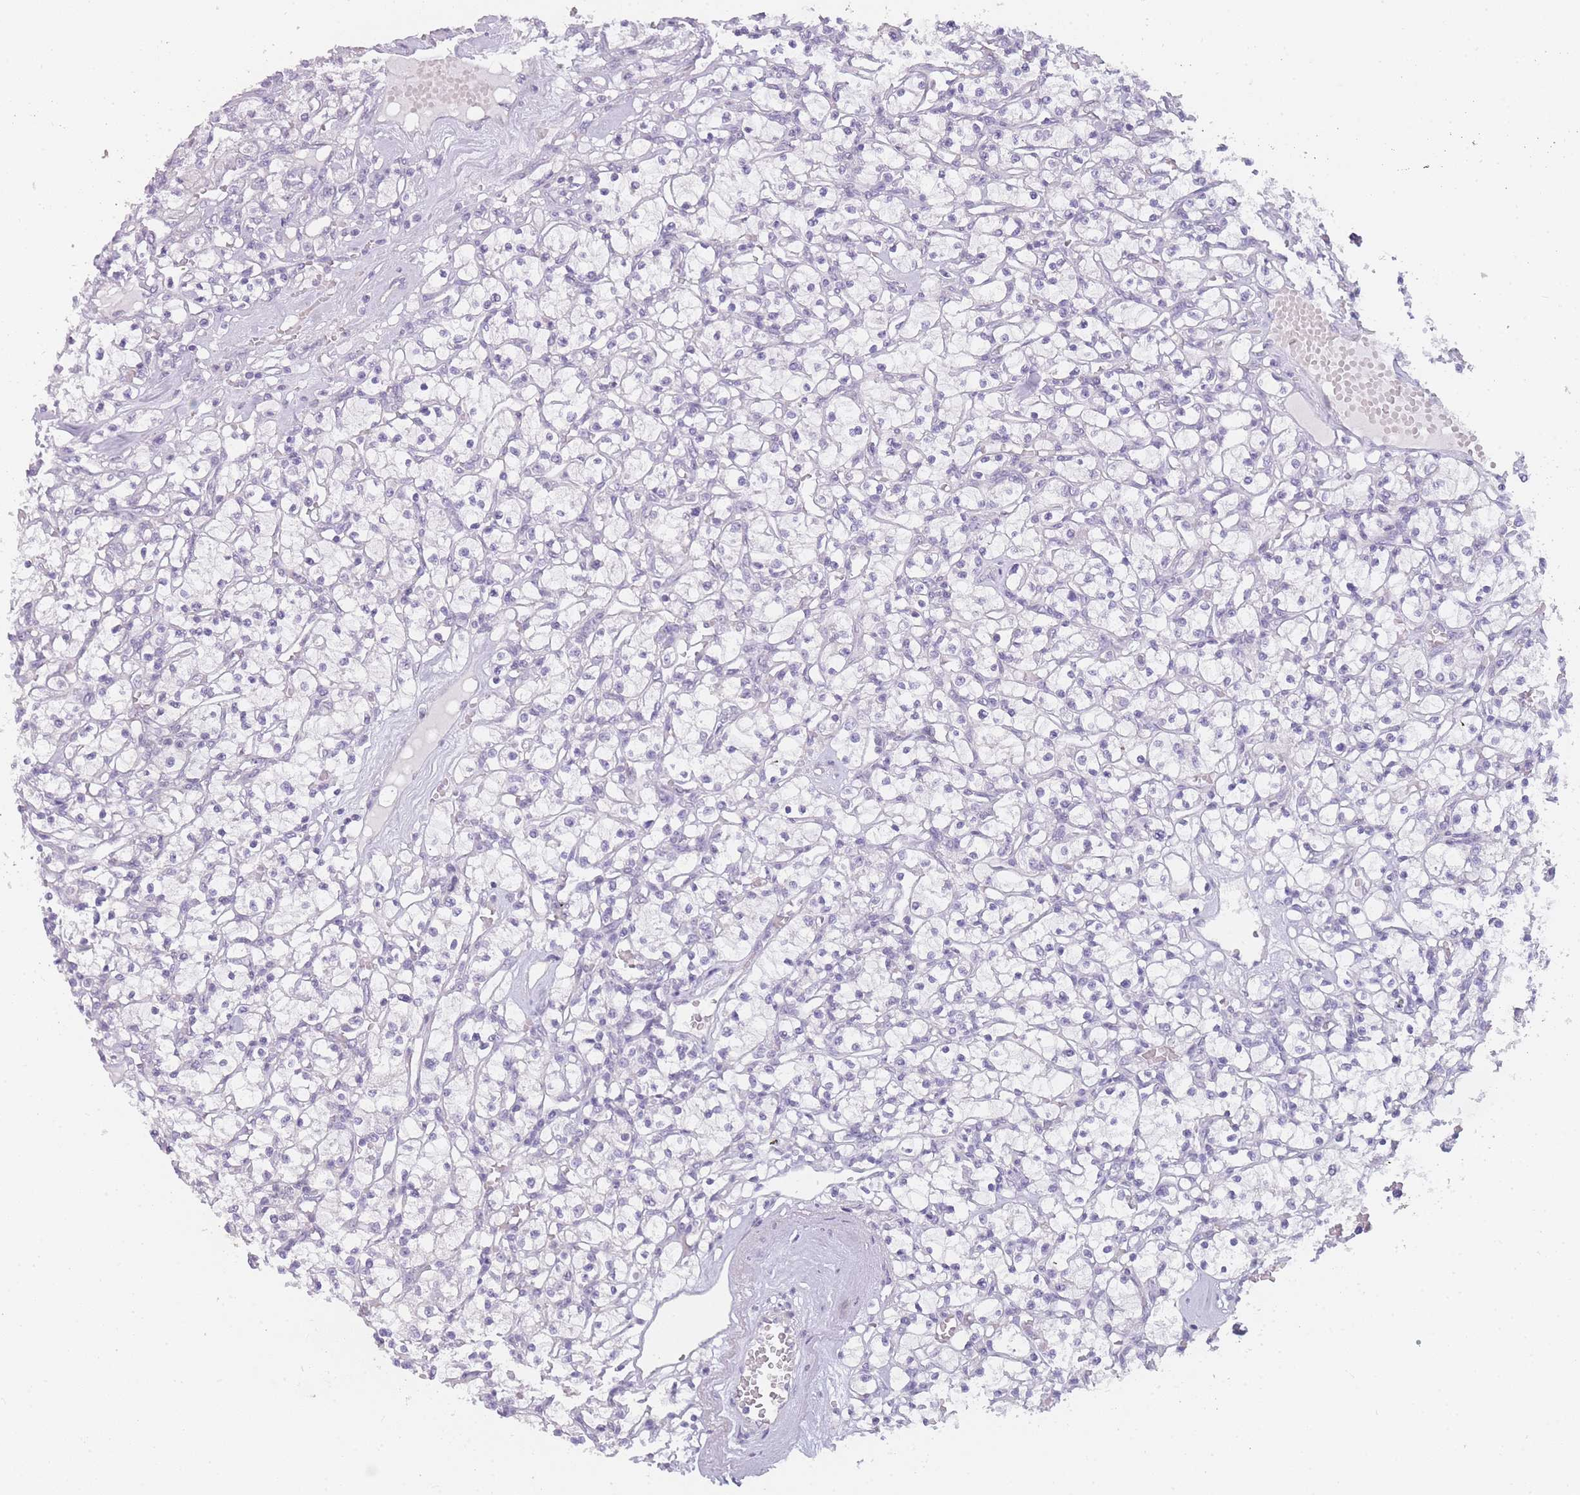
{"staining": {"intensity": "negative", "quantity": "none", "location": "none"}, "tissue": "renal cancer", "cell_type": "Tumor cells", "image_type": "cancer", "snomed": [{"axis": "morphology", "description": "Adenocarcinoma, NOS"}, {"axis": "topography", "description": "Kidney"}], "caption": "There is no significant staining in tumor cells of renal cancer. (Immunohistochemistry (ihc), brightfield microscopy, high magnification).", "gene": "INS", "patient": {"sex": "female", "age": 59}}